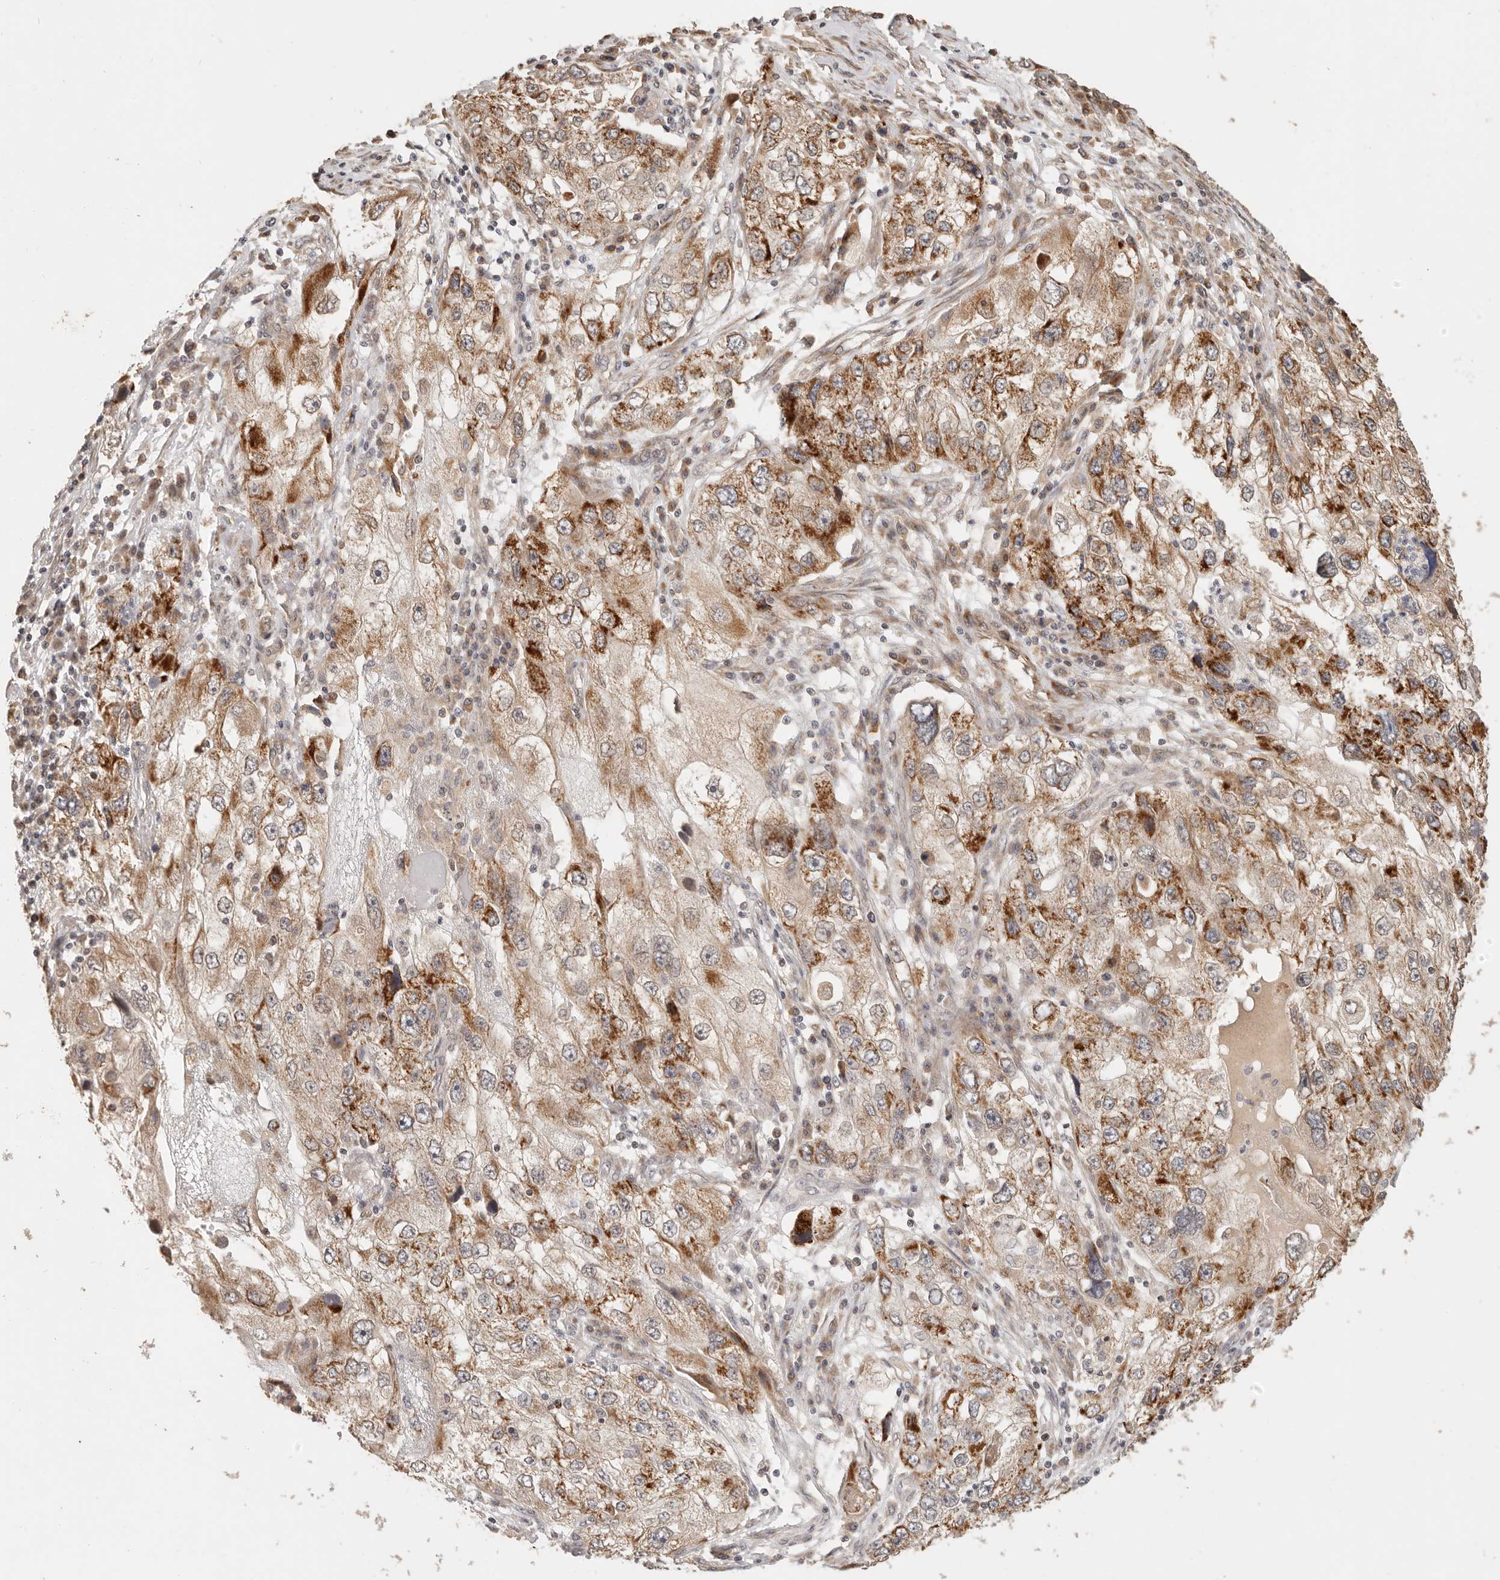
{"staining": {"intensity": "strong", "quantity": "<25%", "location": "cytoplasmic/membranous"}, "tissue": "endometrial cancer", "cell_type": "Tumor cells", "image_type": "cancer", "snomed": [{"axis": "morphology", "description": "Adenocarcinoma, NOS"}, {"axis": "topography", "description": "Endometrium"}], "caption": "This image reveals immunohistochemistry (IHC) staining of endometrial cancer, with medium strong cytoplasmic/membranous expression in about <25% of tumor cells.", "gene": "TIMM17A", "patient": {"sex": "female", "age": 49}}